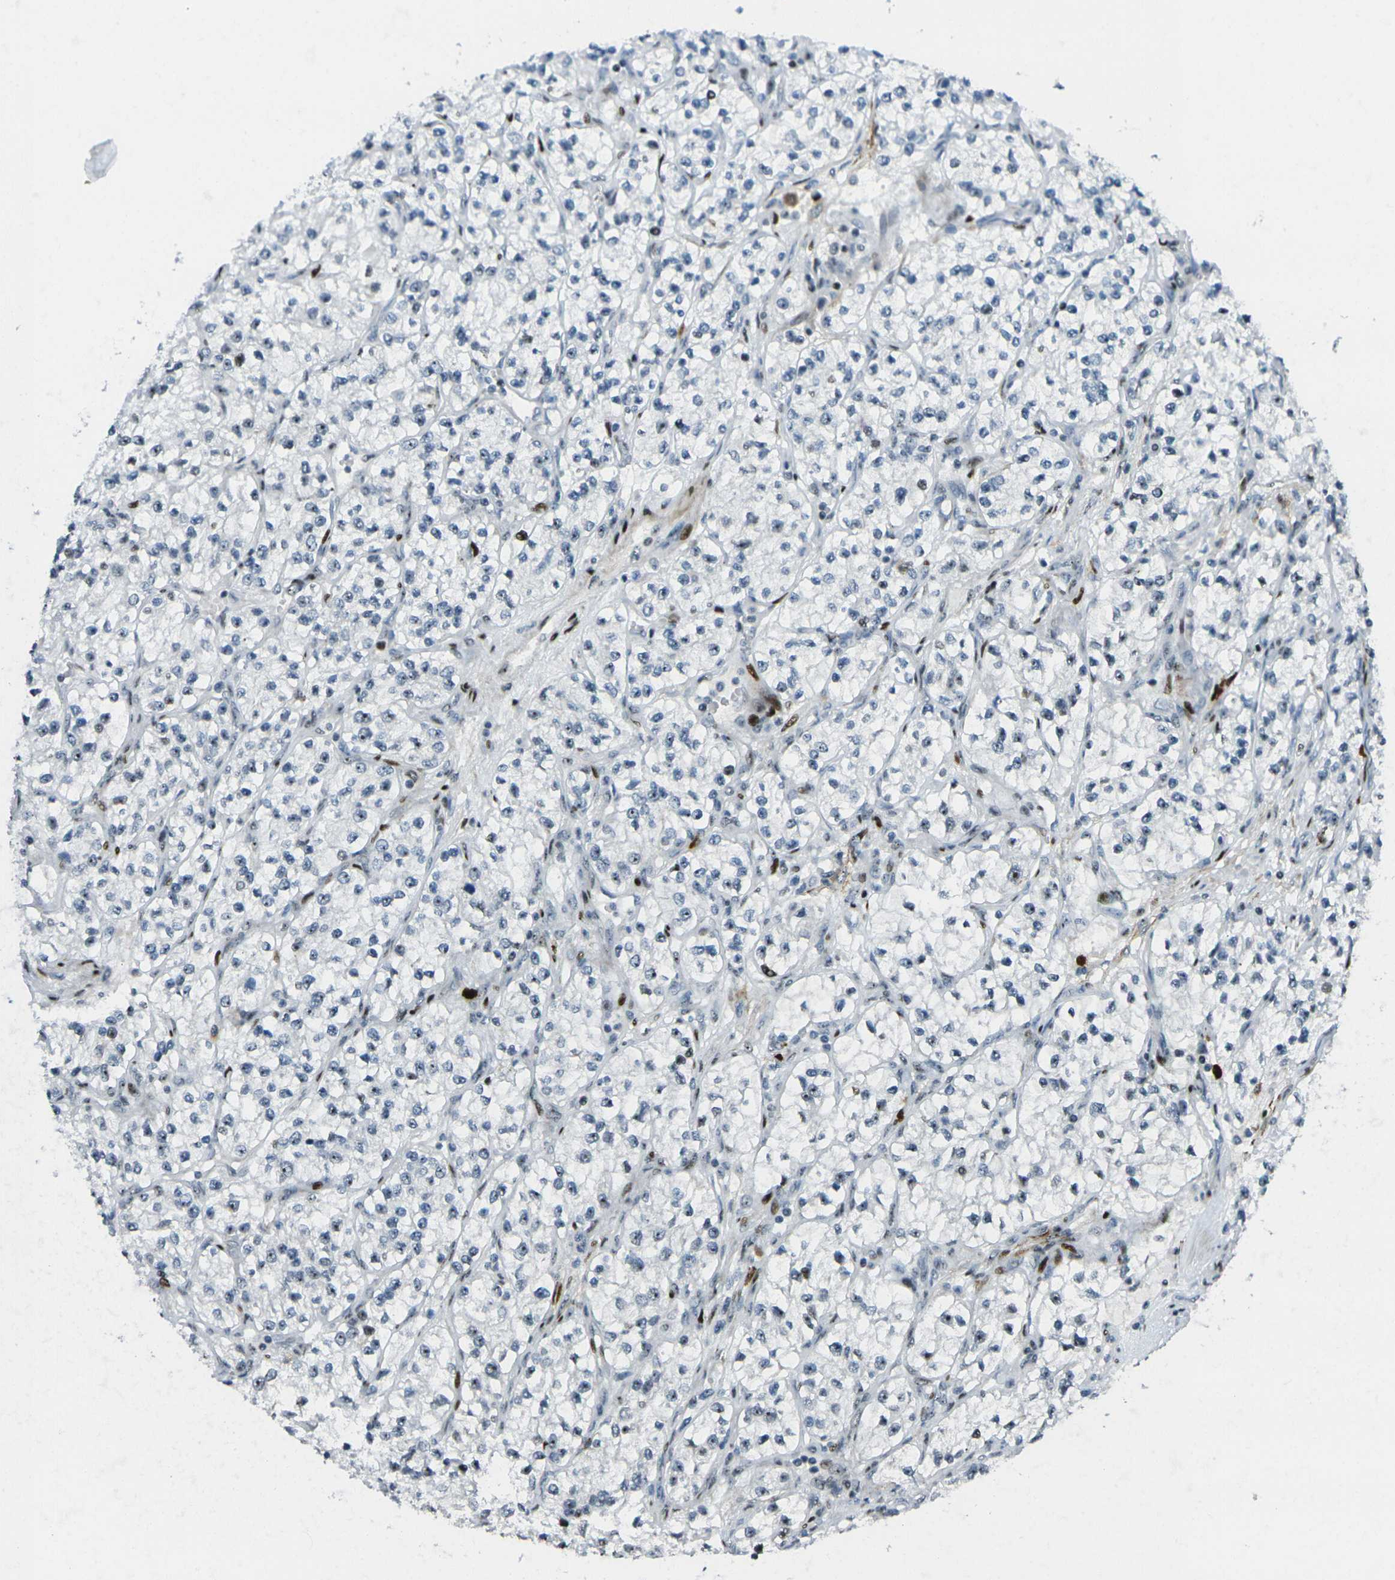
{"staining": {"intensity": "moderate", "quantity": "25%-75%", "location": "nuclear"}, "tissue": "renal cancer", "cell_type": "Tumor cells", "image_type": "cancer", "snomed": [{"axis": "morphology", "description": "Adenocarcinoma, NOS"}, {"axis": "topography", "description": "Kidney"}], "caption": "Moderate nuclear protein positivity is appreciated in about 25%-75% of tumor cells in adenocarcinoma (renal). Nuclei are stained in blue.", "gene": "UBE2C", "patient": {"sex": "female", "age": 57}}